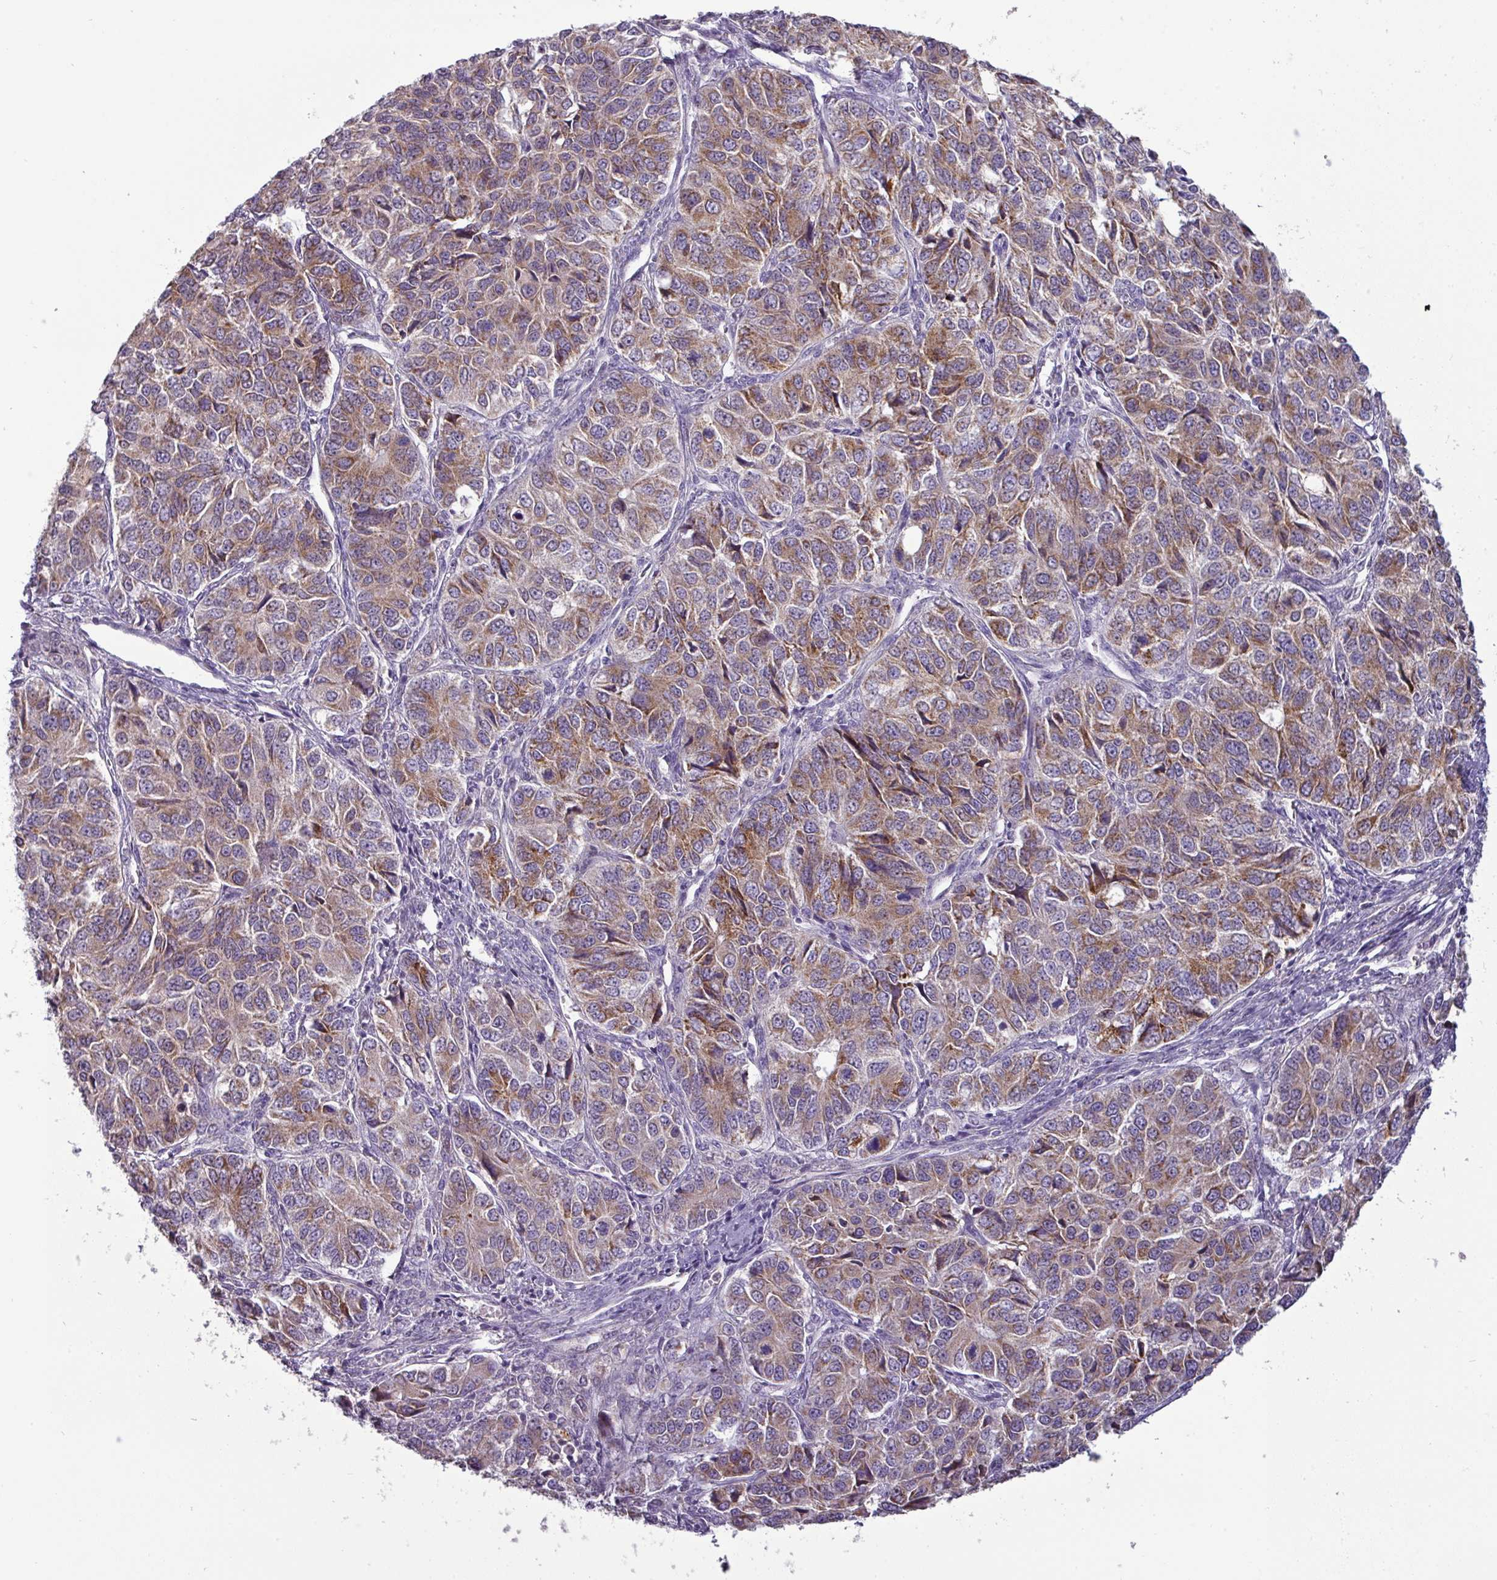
{"staining": {"intensity": "moderate", "quantity": ">75%", "location": "cytoplasmic/membranous"}, "tissue": "ovarian cancer", "cell_type": "Tumor cells", "image_type": "cancer", "snomed": [{"axis": "morphology", "description": "Carcinoma, endometroid"}, {"axis": "topography", "description": "Ovary"}], "caption": "Tumor cells display moderate cytoplasmic/membranous staining in about >75% of cells in ovarian cancer (endometroid carcinoma). The staining is performed using DAB (3,3'-diaminobenzidine) brown chromogen to label protein expression. The nuclei are counter-stained blue using hematoxylin.", "gene": "TRAPPC1", "patient": {"sex": "female", "age": 51}}